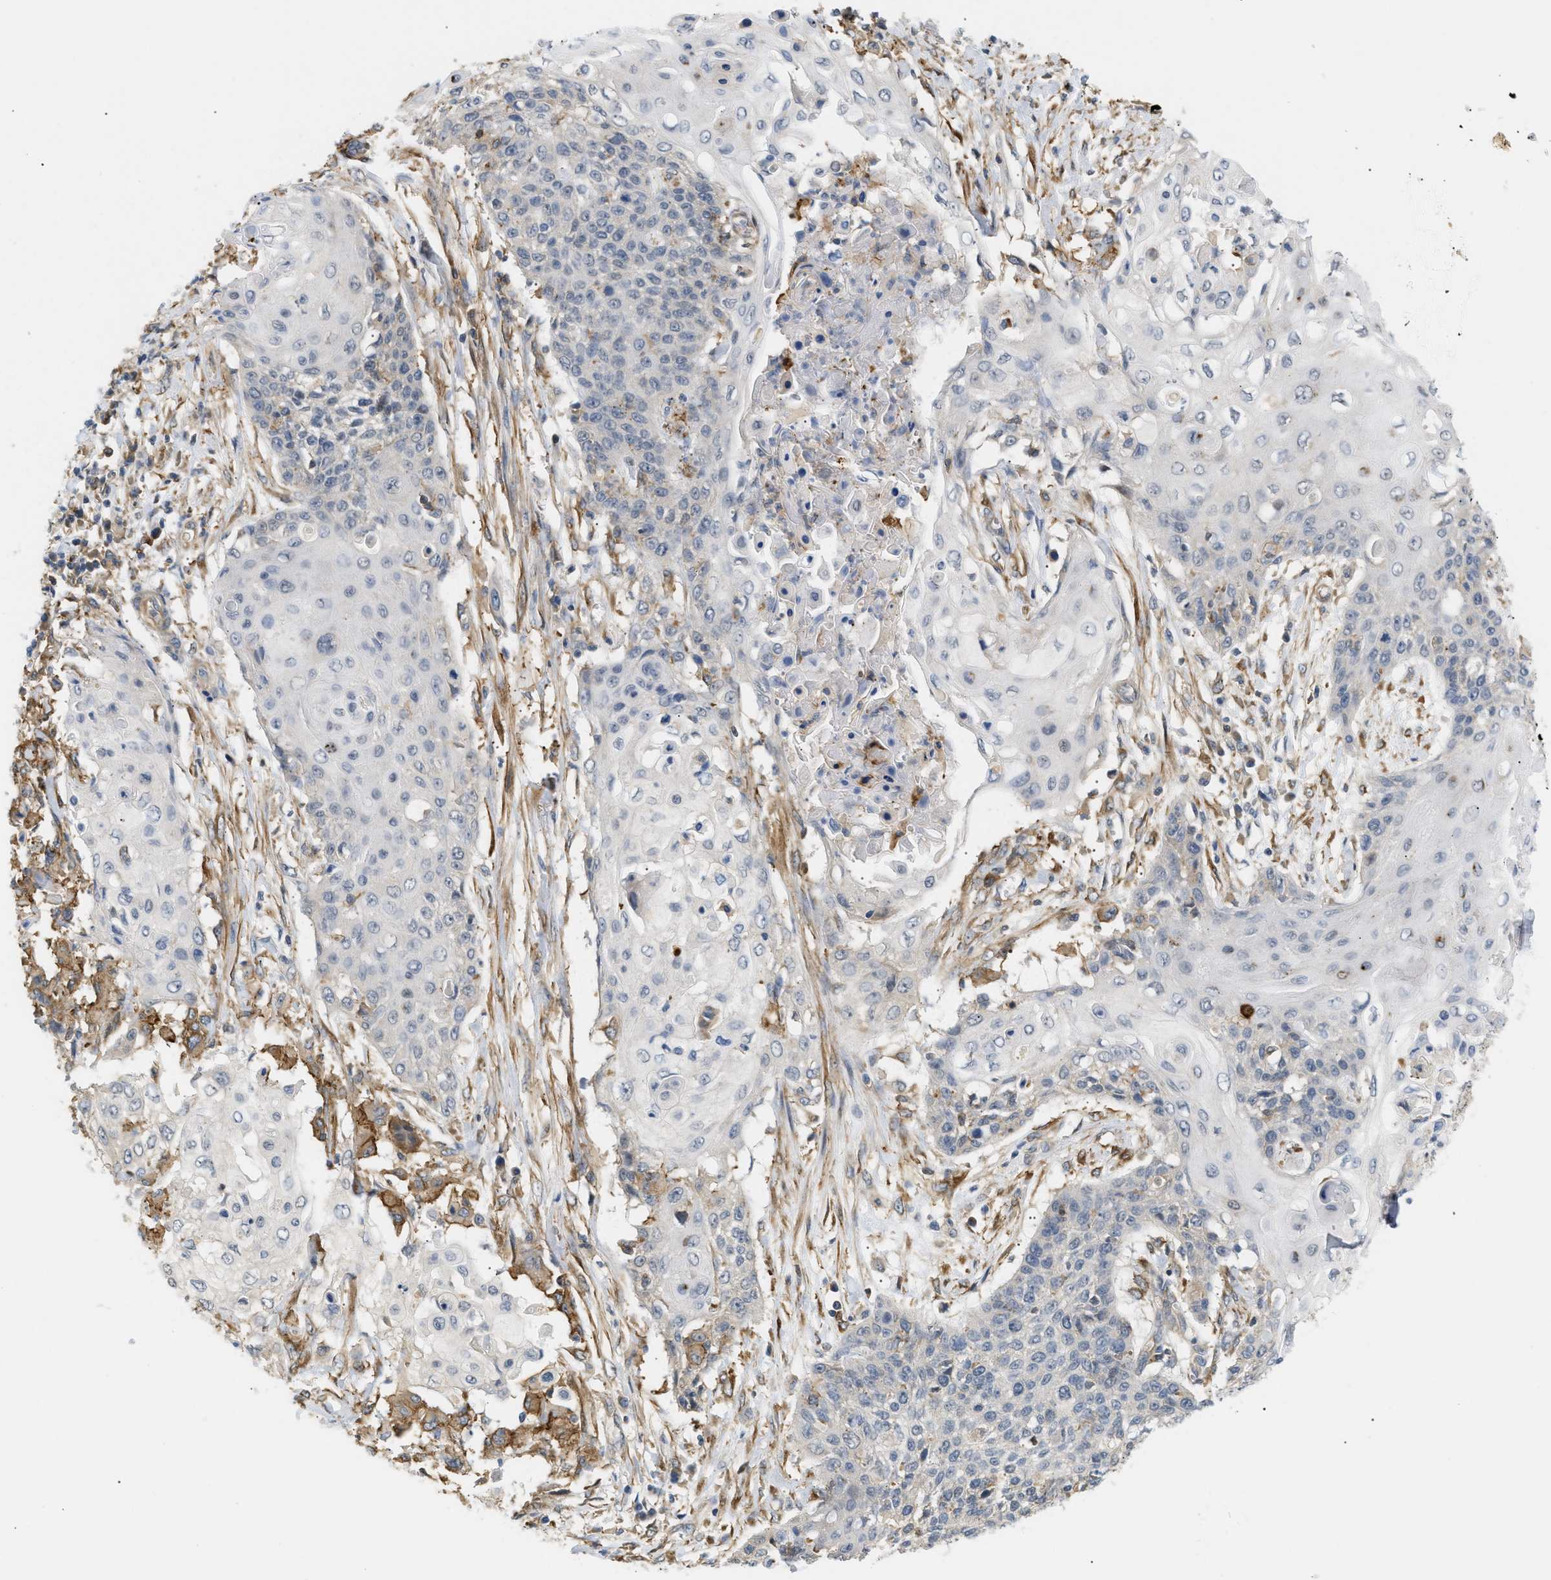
{"staining": {"intensity": "negative", "quantity": "none", "location": "none"}, "tissue": "cervical cancer", "cell_type": "Tumor cells", "image_type": "cancer", "snomed": [{"axis": "morphology", "description": "Squamous cell carcinoma, NOS"}, {"axis": "topography", "description": "Cervix"}], "caption": "Cervical cancer stained for a protein using immunohistochemistry (IHC) demonstrates no staining tumor cells.", "gene": "CORO2B", "patient": {"sex": "female", "age": 39}}